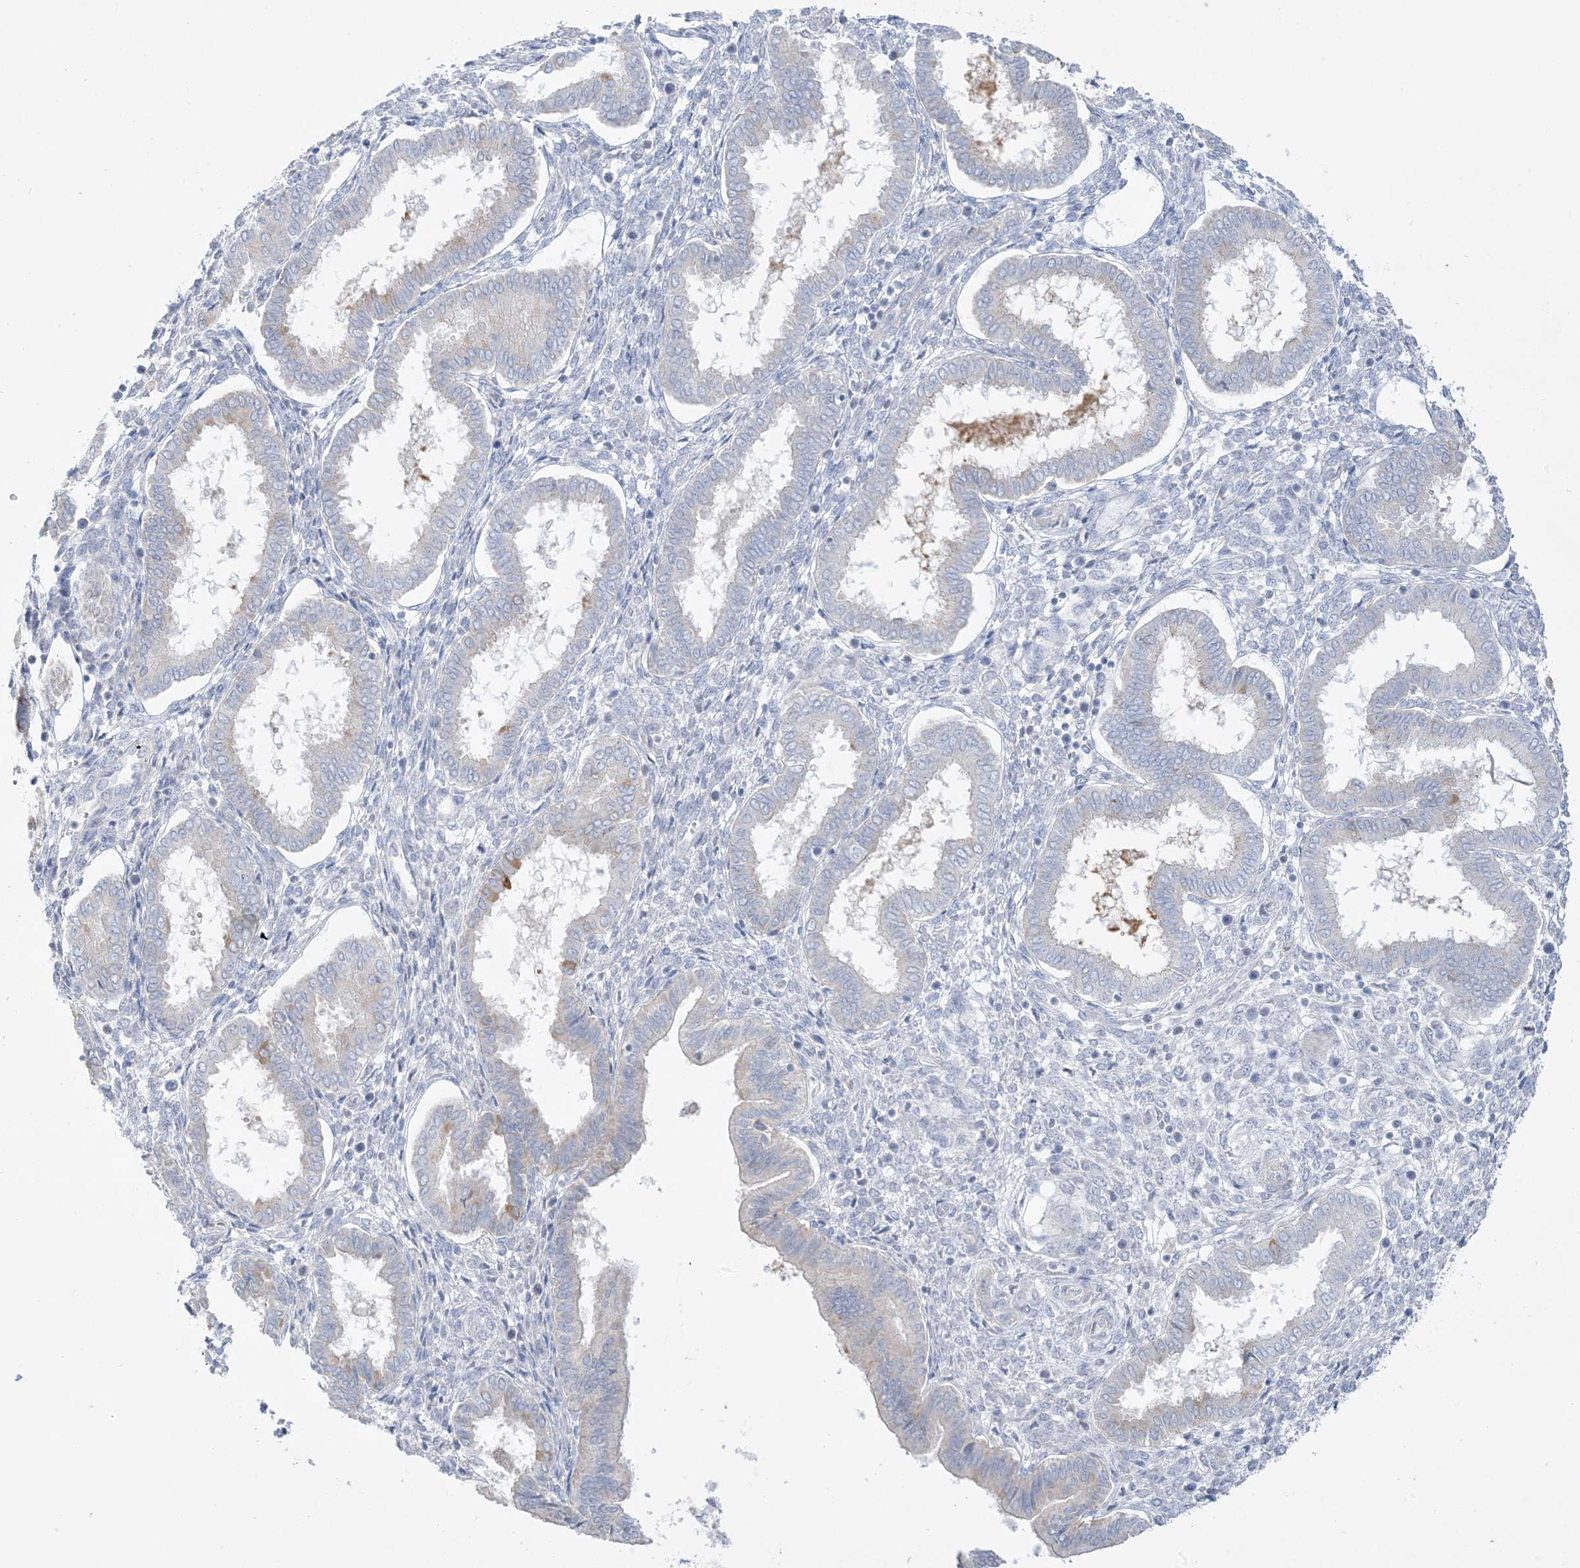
{"staining": {"intensity": "negative", "quantity": "none", "location": "none"}, "tissue": "endometrium", "cell_type": "Cells in endometrial stroma", "image_type": "normal", "snomed": [{"axis": "morphology", "description": "Normal tissue, NOS"}, {"axis": "topography", "description": "Endometrium"}], "caption": "DAB immunohistochemical staining of unremarkable human endometrium demonstrates no significant staining in cells in endometrial stroma.", "gene": "FAM184A", "patient": {"sex": "female", "age": 24}}